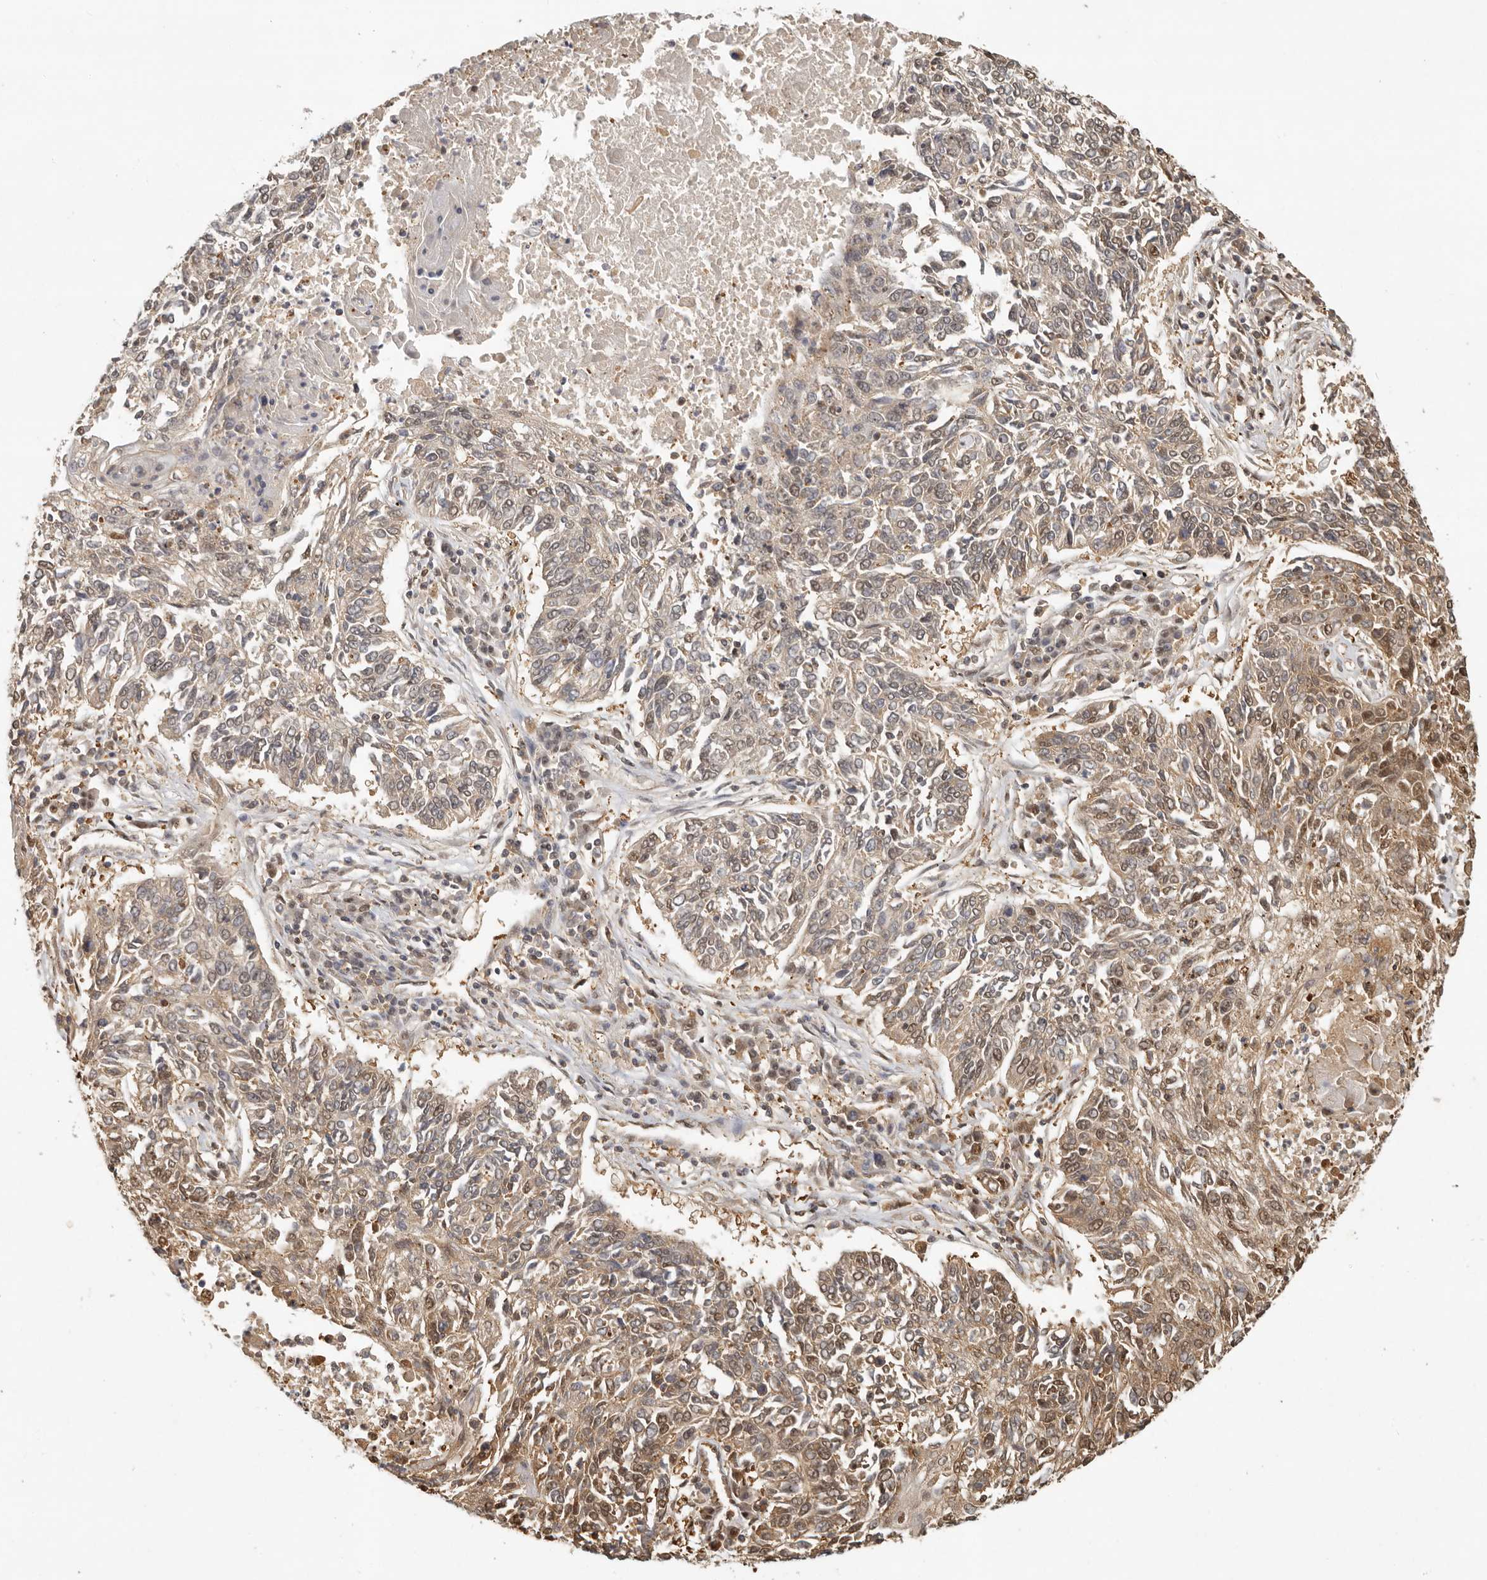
{"staining": {"intensity": "moderate", "quantity": "25%-75%", "location": "cytoplasmic/membranous,nuclear"}, "tissue": "lung cancer", "cell_type": "Tumor cells", "image_type": "cancer", "snomed": [{"axis": "morphology", "description": "Normal tissue, NOS"}, {"axis": "morphology", "description": "Squamous cell carcinoma, NOS"}, {"axis": "topography", "description": "Cartilage tissue"}, {"axis": "topography", "description": "Bronchus"}, {"axis": "topography", "description": "Lung"}], "caption": "The histopathology image reveals staining of squamous cell carcinoma (lung), revealing moderate cytoplasmic/membranous and nuclear protein staining (brown color) within tumor cells.", "gene": "PSMA5", "patient": {"sex": "female", "age": 49}}